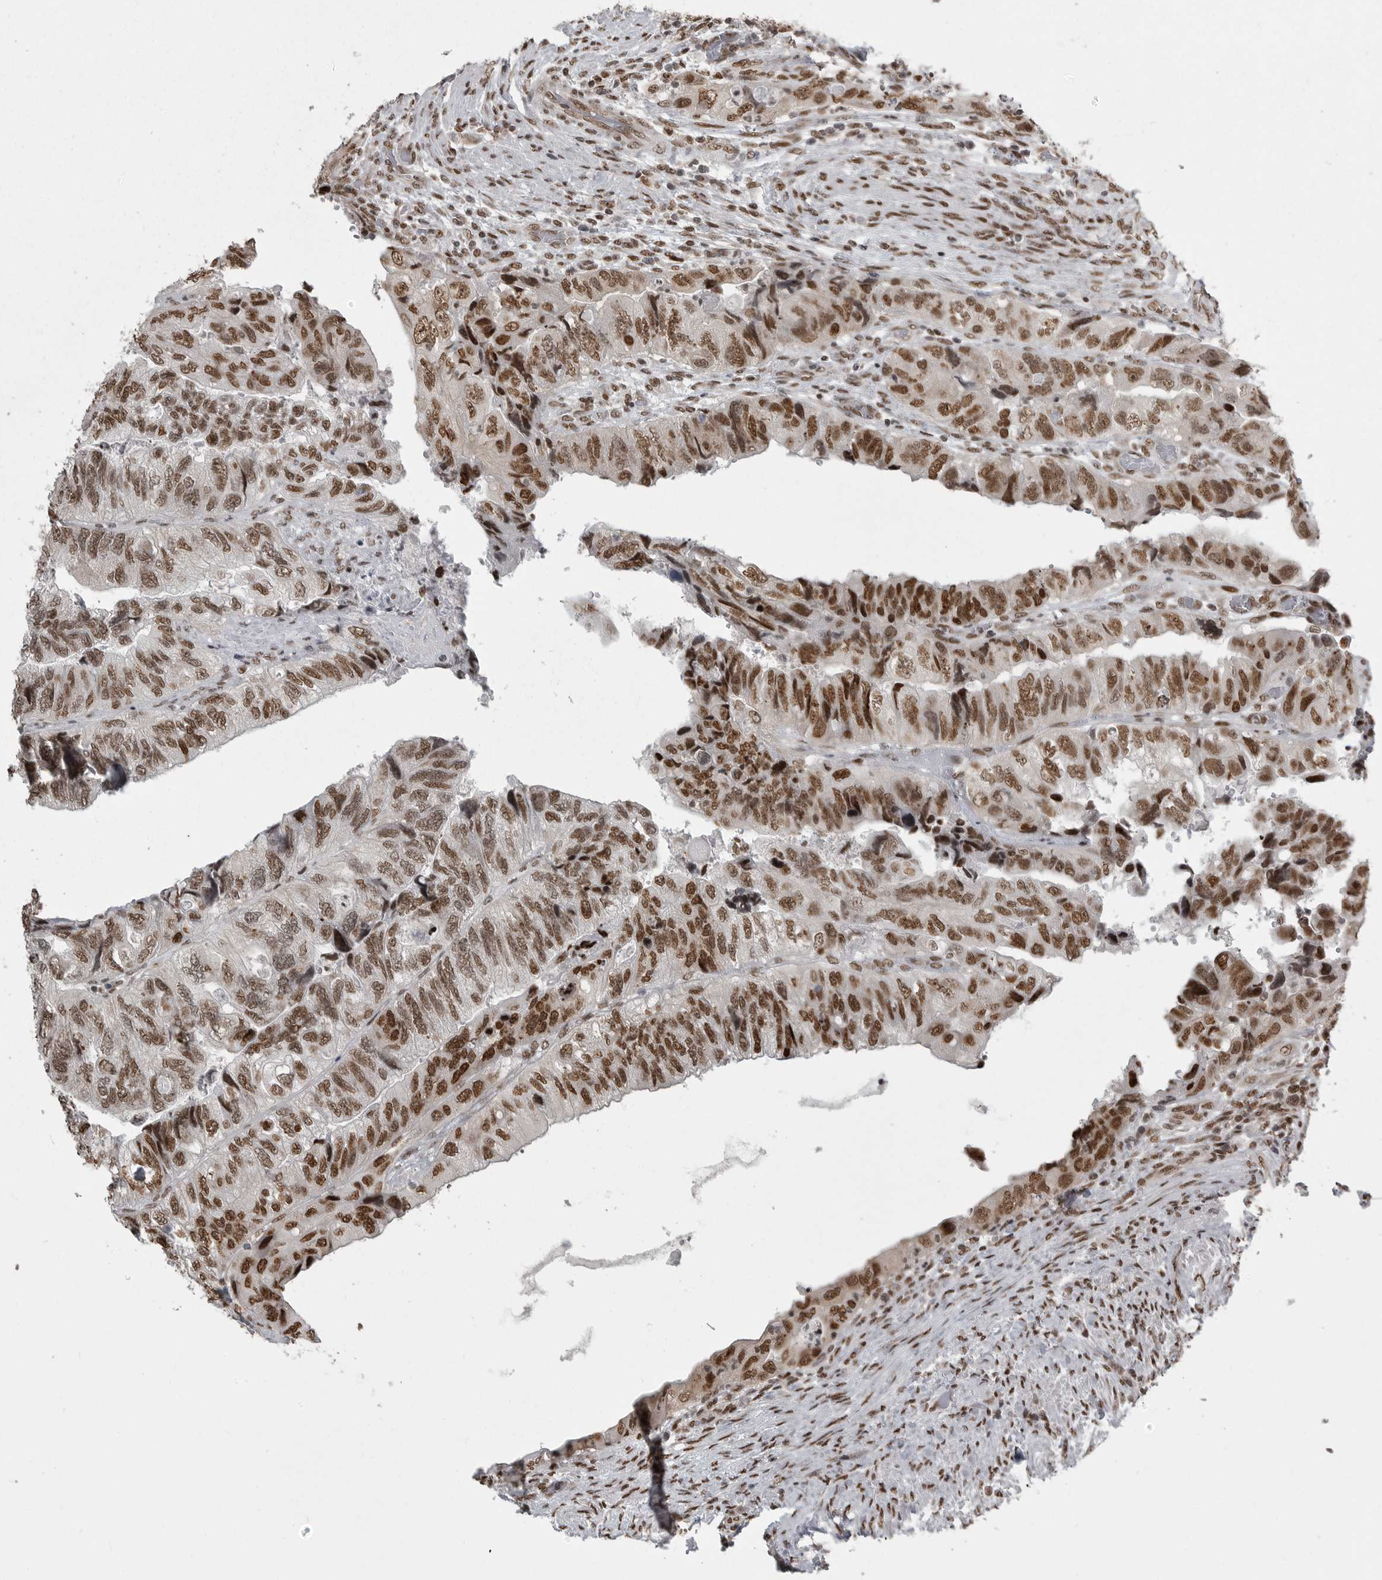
{"staining": {"intensity": "moderate", "quantity": ">75%", "location": "nuclear"}, "tissue": "colorectal cancer", "cell_type": "Tumor cells", "image_type": "cancer", "snomed": [{"axis": "morphology", "description": "Adenocarcinoma, NOS"}, {"axis": "topography", "description": "Rectum"}], "caption": "Protein expression by immunohistochemistry (IHC) displays moderate nuclear positivity in about >75% of tumor cells in colorectal adenocarcinoma.", "gene": "YAF2", "patient": {"sex": "male", "age": 63}}